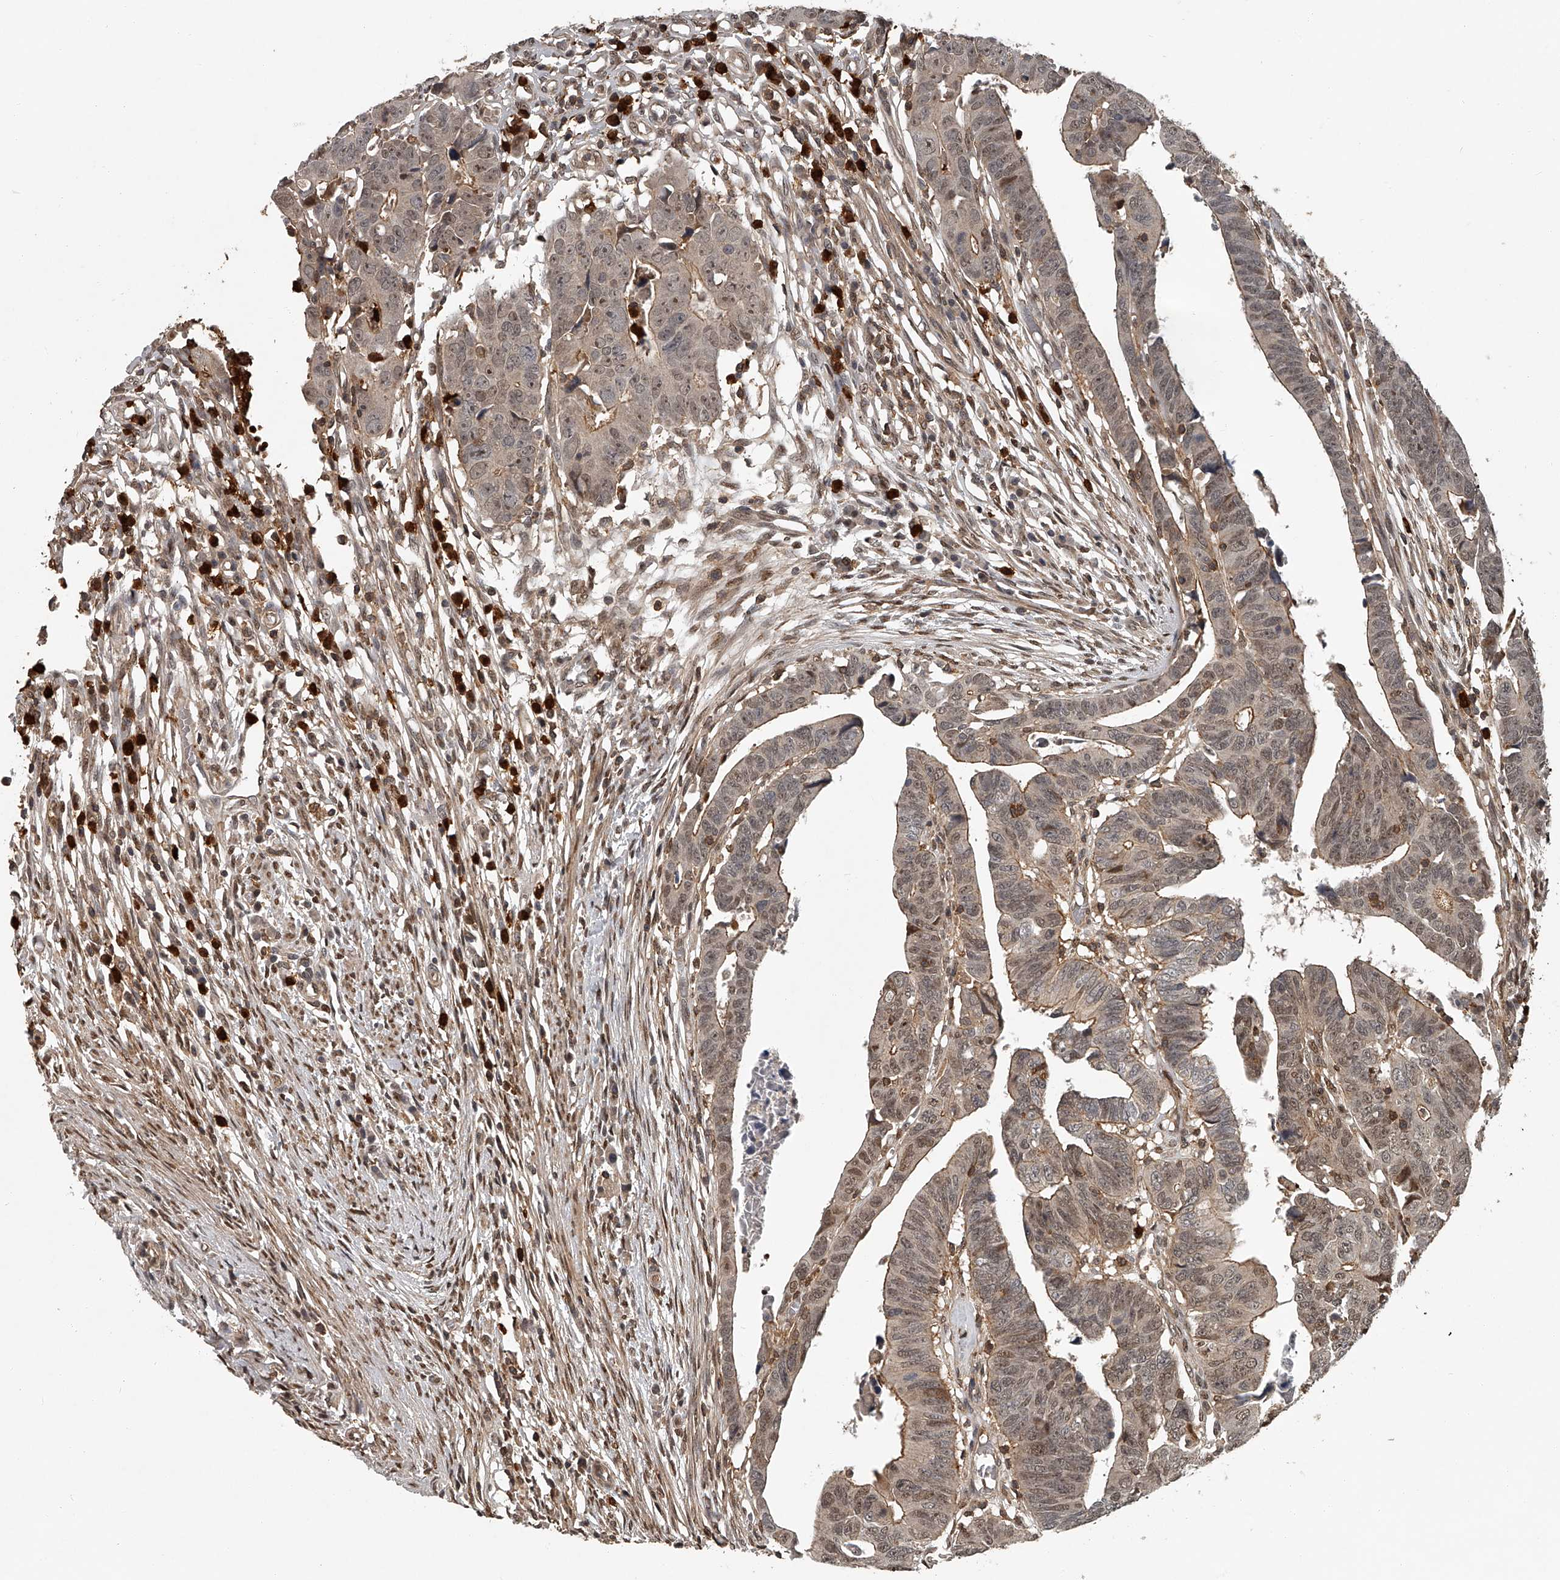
{"staining": {"intensity": "moderate", "quantity": "25%-75%", "location": "cytoplasmic/membranous,nuclear"}, "tissue": "colorectal cancer", "cell_type": "Tumor cells", "image_type": "cancer", "snomed": [{"axis": "morphology", "description": "Adenocarcinoma, NOS"}, {"axis": "topography", "description": "Rectum"}], "caption": "Colorectal cancer (adenocarcinoma) stained with DAB (3,3'-diaminobenzidine) IHC exhibits medium levels of moderate cytoplasmic/membranous and nuclear staining in about 25%-75% of tumor cells.", "gene": "PLEKHG1", "patient": {"sex": "female", "age": 65}}